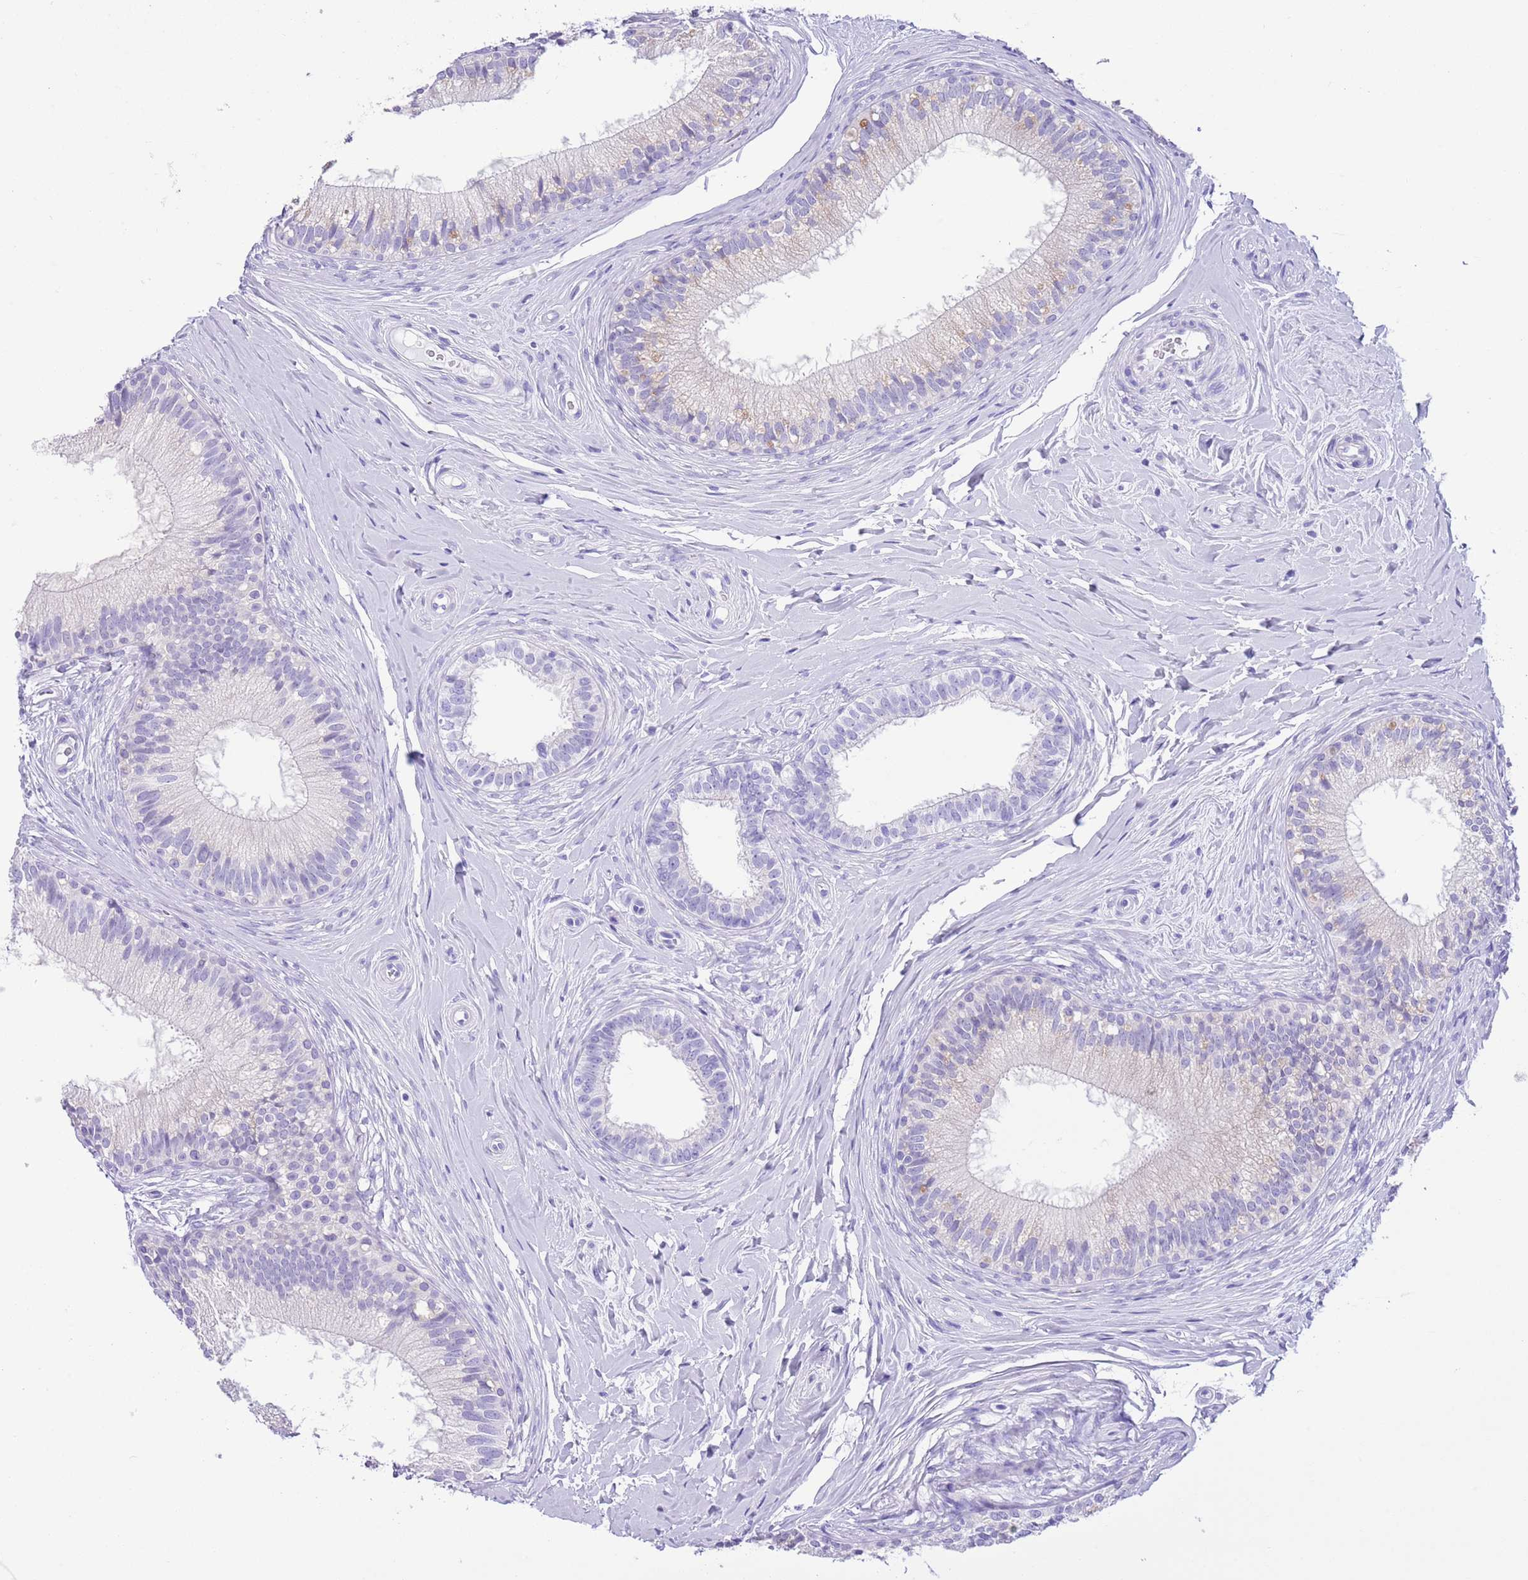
{"staining": {"intensity": "negative", "quantity": "none", "location": "none"}, "tissue": "epididymis", "cell_type": "Glandular cells", "image_type": "normal", "snomed": [{"axis": "morphology", "description": "Normal tissue, NOS"}, {"axis": "topography", "description": "Epididymis"}], "caption": "IHC photomicrograph of benign epididymis: human epididymis stained with DAB shows no significant protein expression in glandular cells. (Immunohistochemistry, brightfield microscopy, high magnification).", "gene": "TMEM185A", "patient": {"sex": "male", "age": 33}}